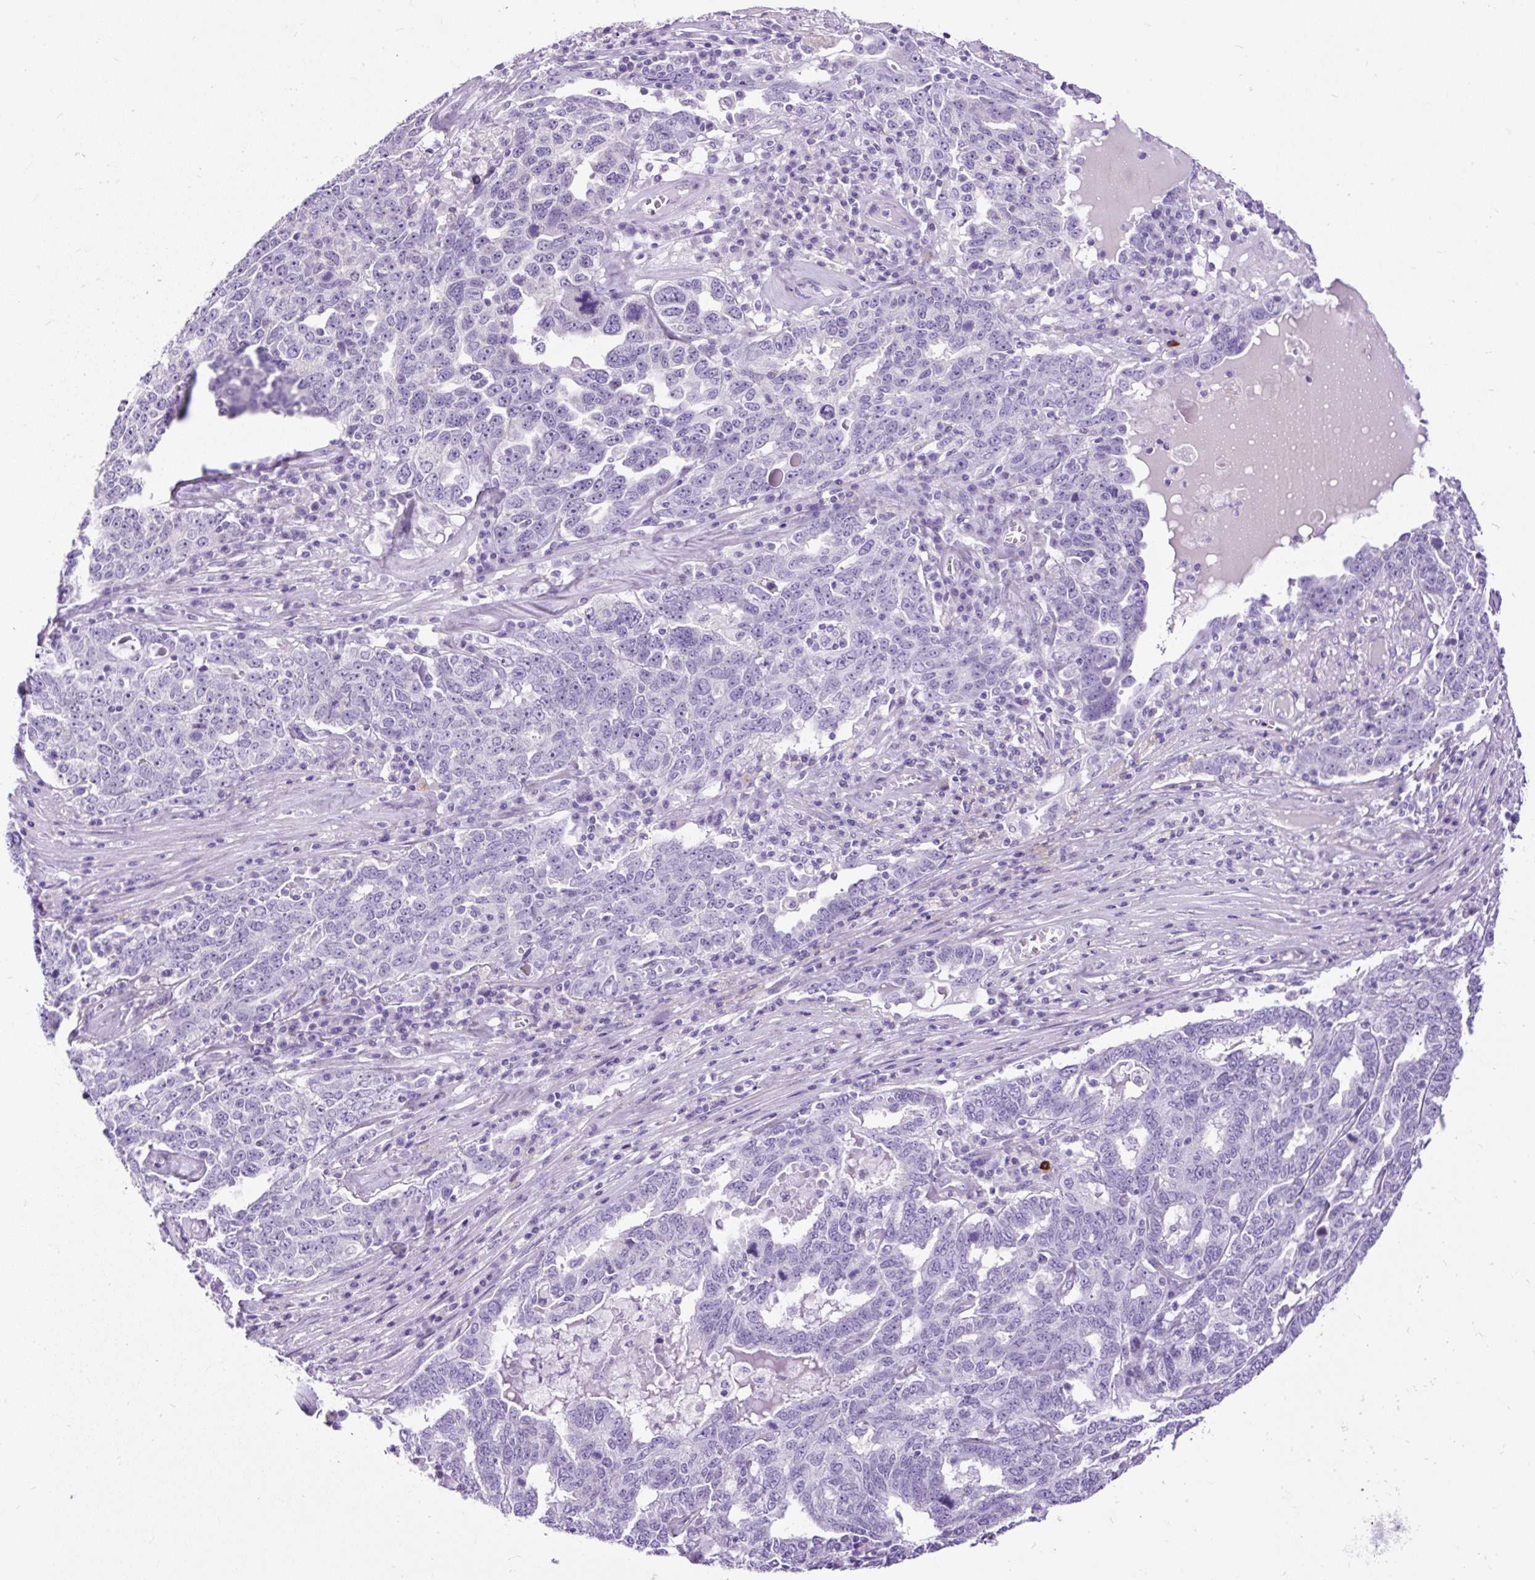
{"staining": {"intensity": "negative", "quantity": "none", "location": "none"}, "tissue": "ovarian cancer", "cell_type": "Tumor cells", "image_type": "cancer", "snomed": [{"axis": "morphology", "description": "Carcinoma, endometroid"}, {"axis": "topography", "description": "Ovary"}], "caption": "A histopathology image of ovarian cancer (endometroid carcinoma) stained for a protein displays no brown staining in tumor cells.", "gene": "PDIA2", "patient": {"sex": "female", "age": 62}}